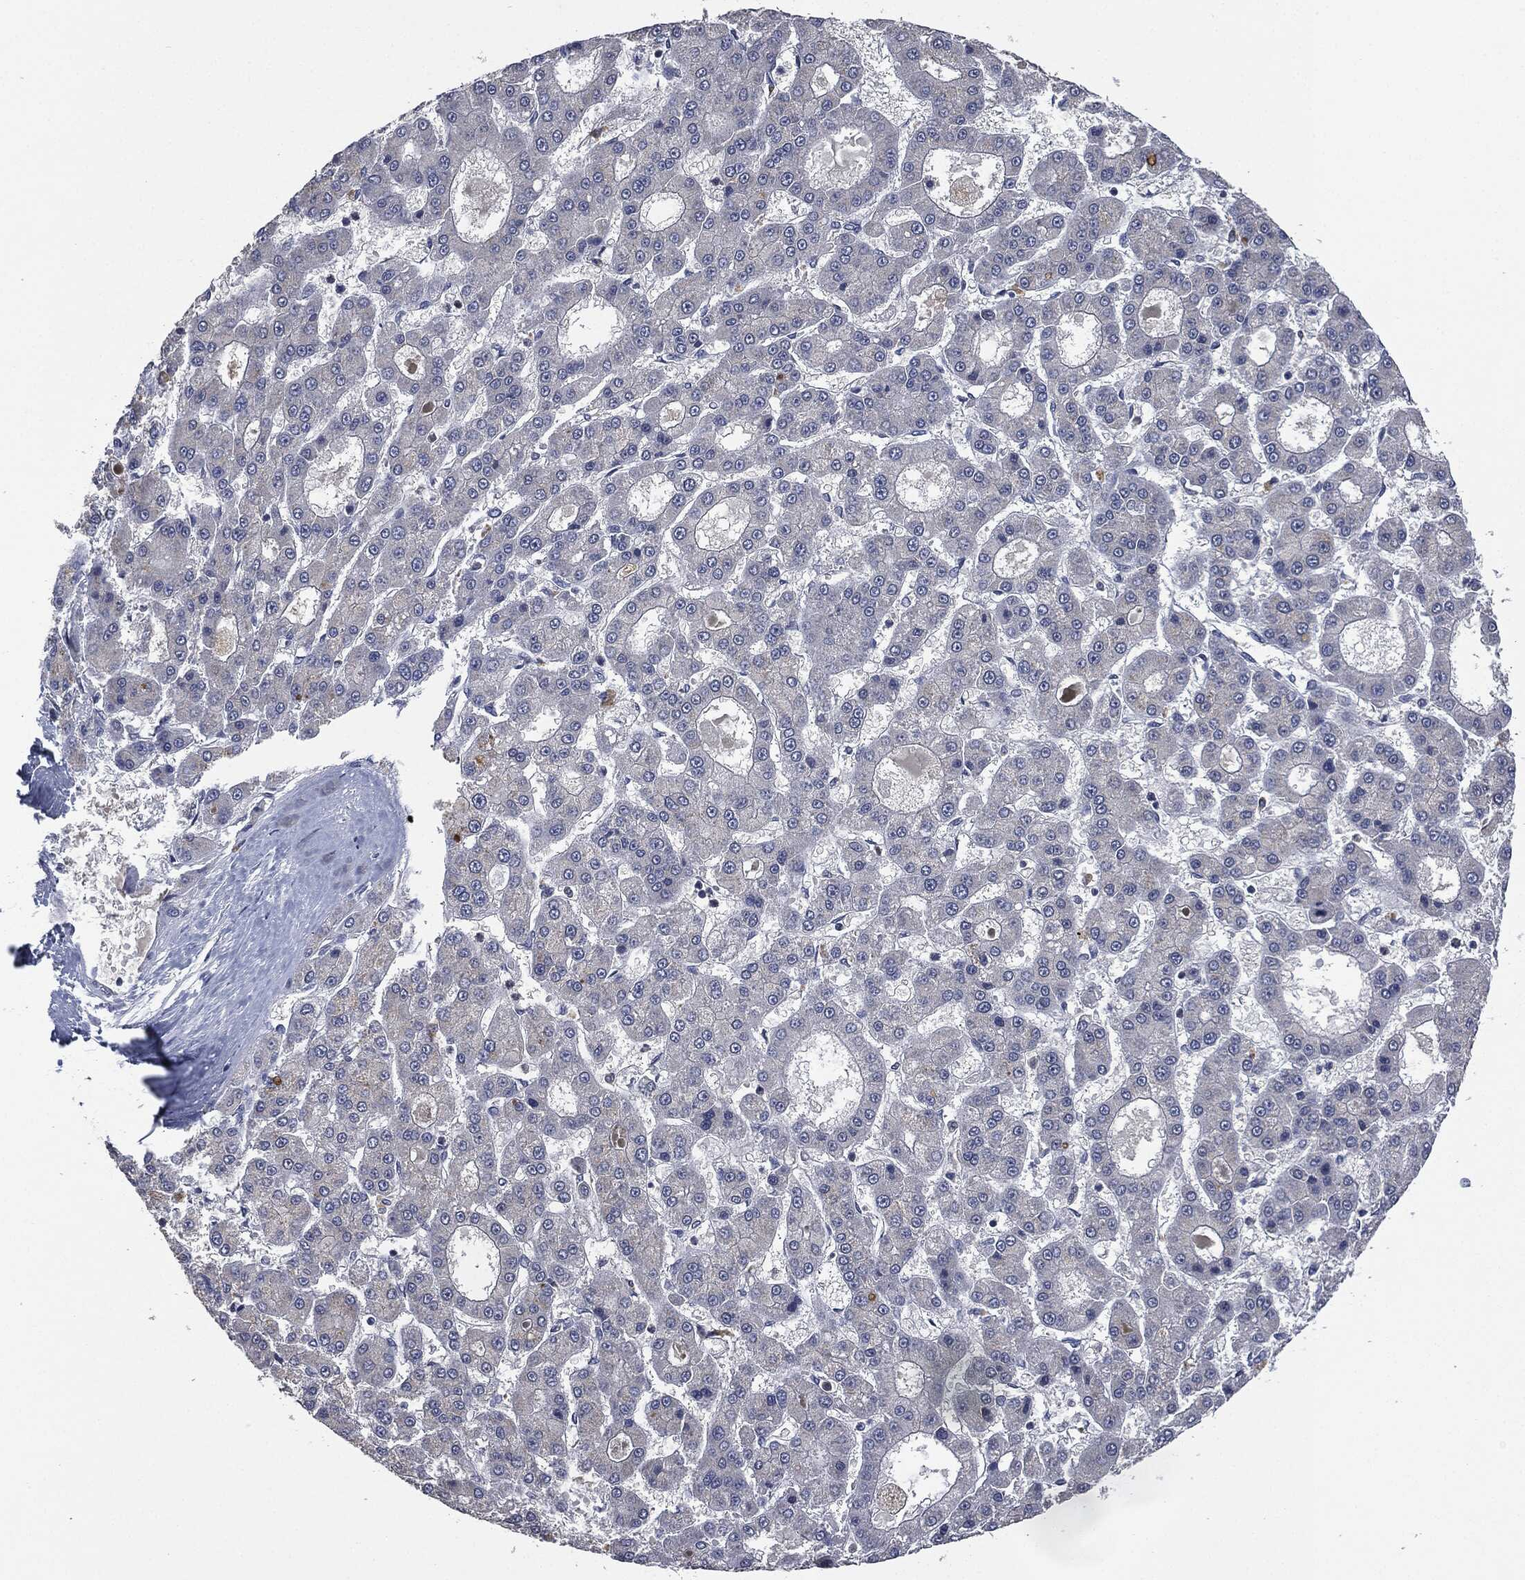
{"staining": {"intensity": "negative", "quantity": "none", "location": "none"}, "tissue": "liver cancer", "cell_type": "Tumor cells", "image_type": "cancer", "snomed": [{"axis": "morphology", "description": "Carcinoma, Hepatocellular, NOS"}, {"axis": "topography", "description": "Liver"}], "caption": "An image of human liver cancer is negative for staining in tumor cells. (Stains: DAB IHC with hematoxylin counter stain, Microscopy: brightfield microscopy at high magnification).", "gene": "IL1RN", "patient": {"sex": "male", "age": 70}}